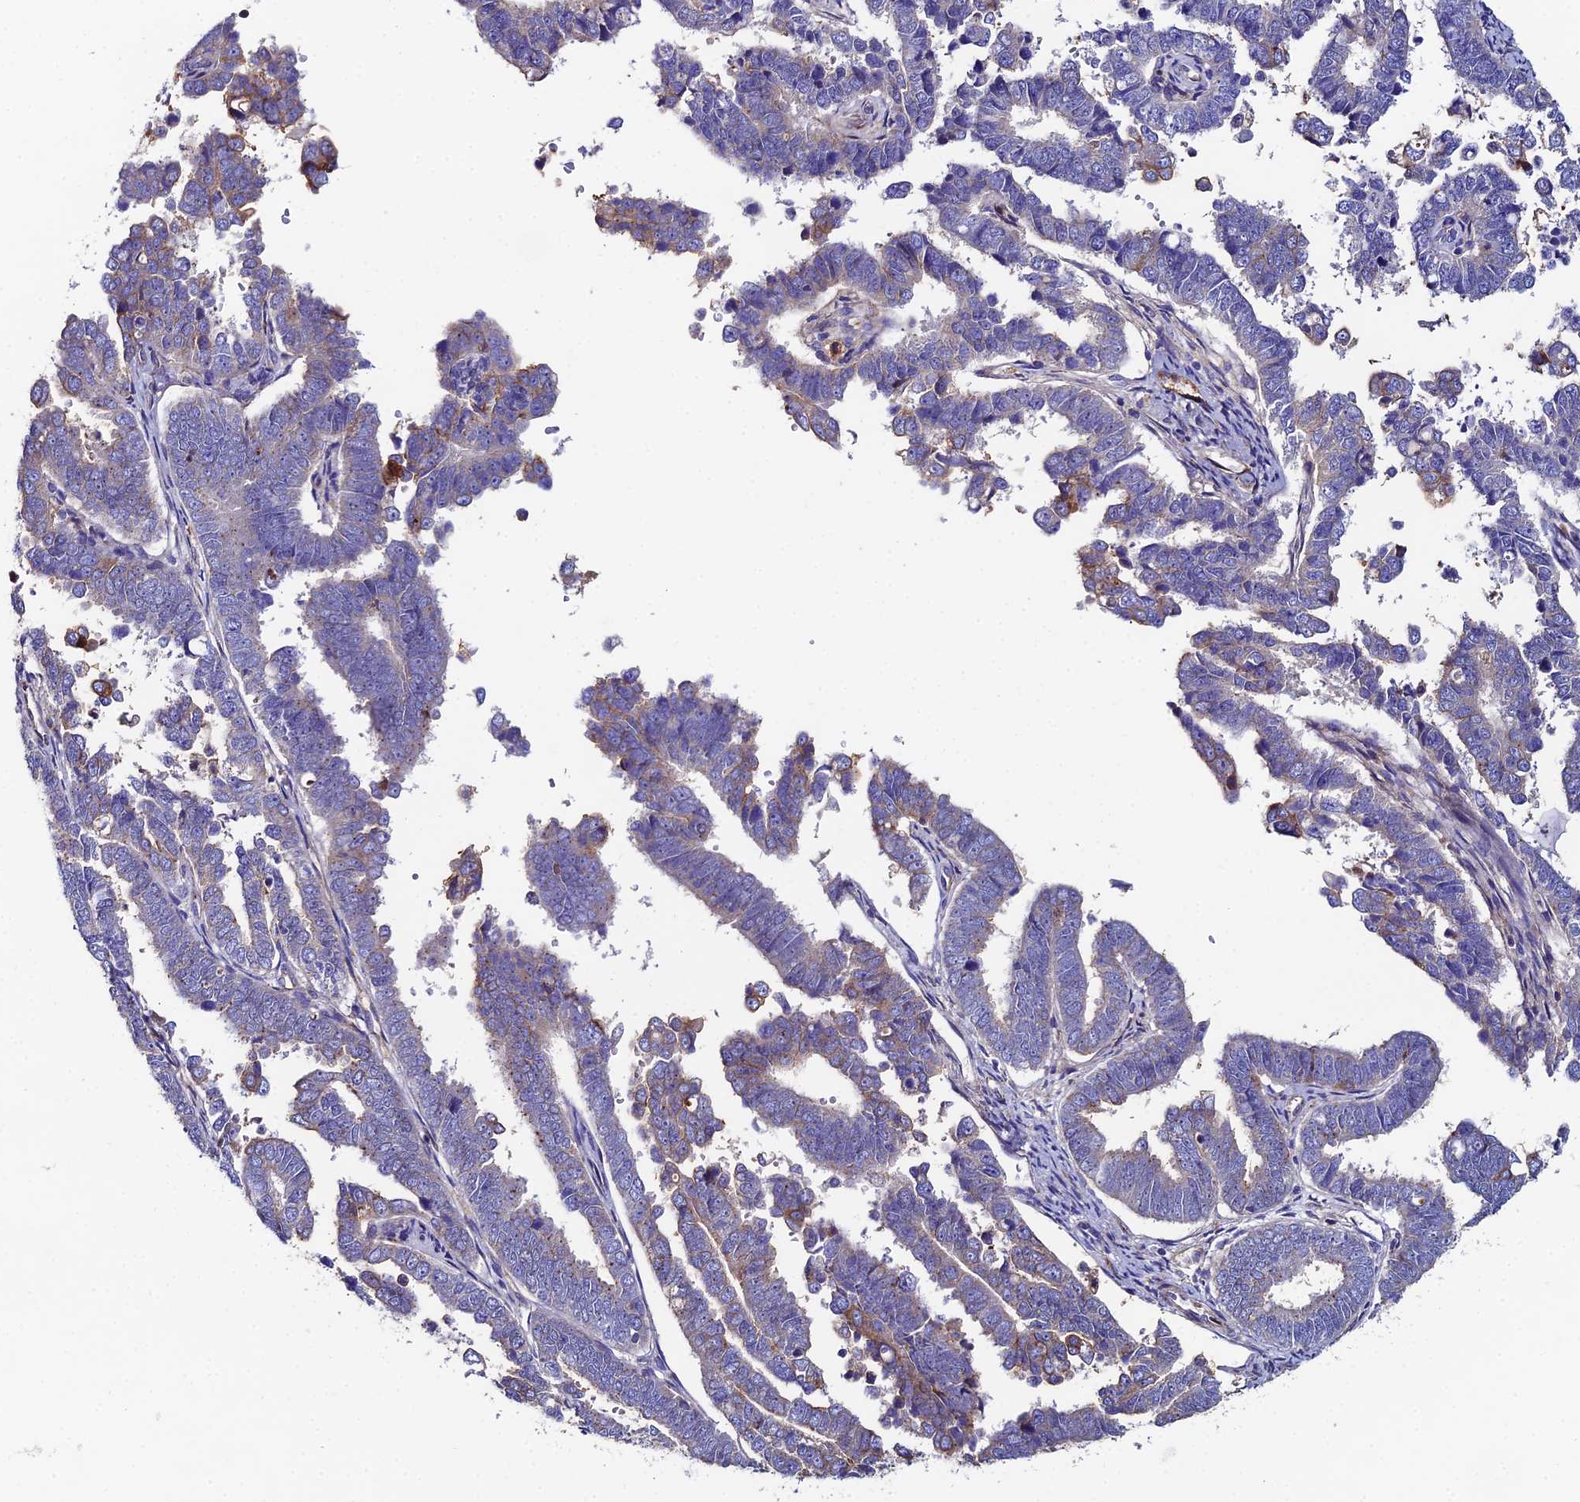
{"staining": {"intensity": "moderate", "quantity": "<25%", "location": "cytoplasmic/membranous"}, "tissue": "endometrial cancer", "cell_type": "Tumor cells", "image_type": "cancer", "snomed": [{"axis": "morphology", "description": "Adenocarcinoma, NOS"}, {"axis": "topography", "description": "Endometrium"}], "caption": "Endometrial cancer (adenocarcinoma) tissue exhibits moderate cytoplasmic/membranous staining in about <25% of tumor cells, visualized by immunohistochemistry. (Stains: DAB in brown, nuclei in blue, Microscopy: brightfield microscopy at high magnification).", "gene": "C6", "patient": {"sex": "female", "age": 75}}